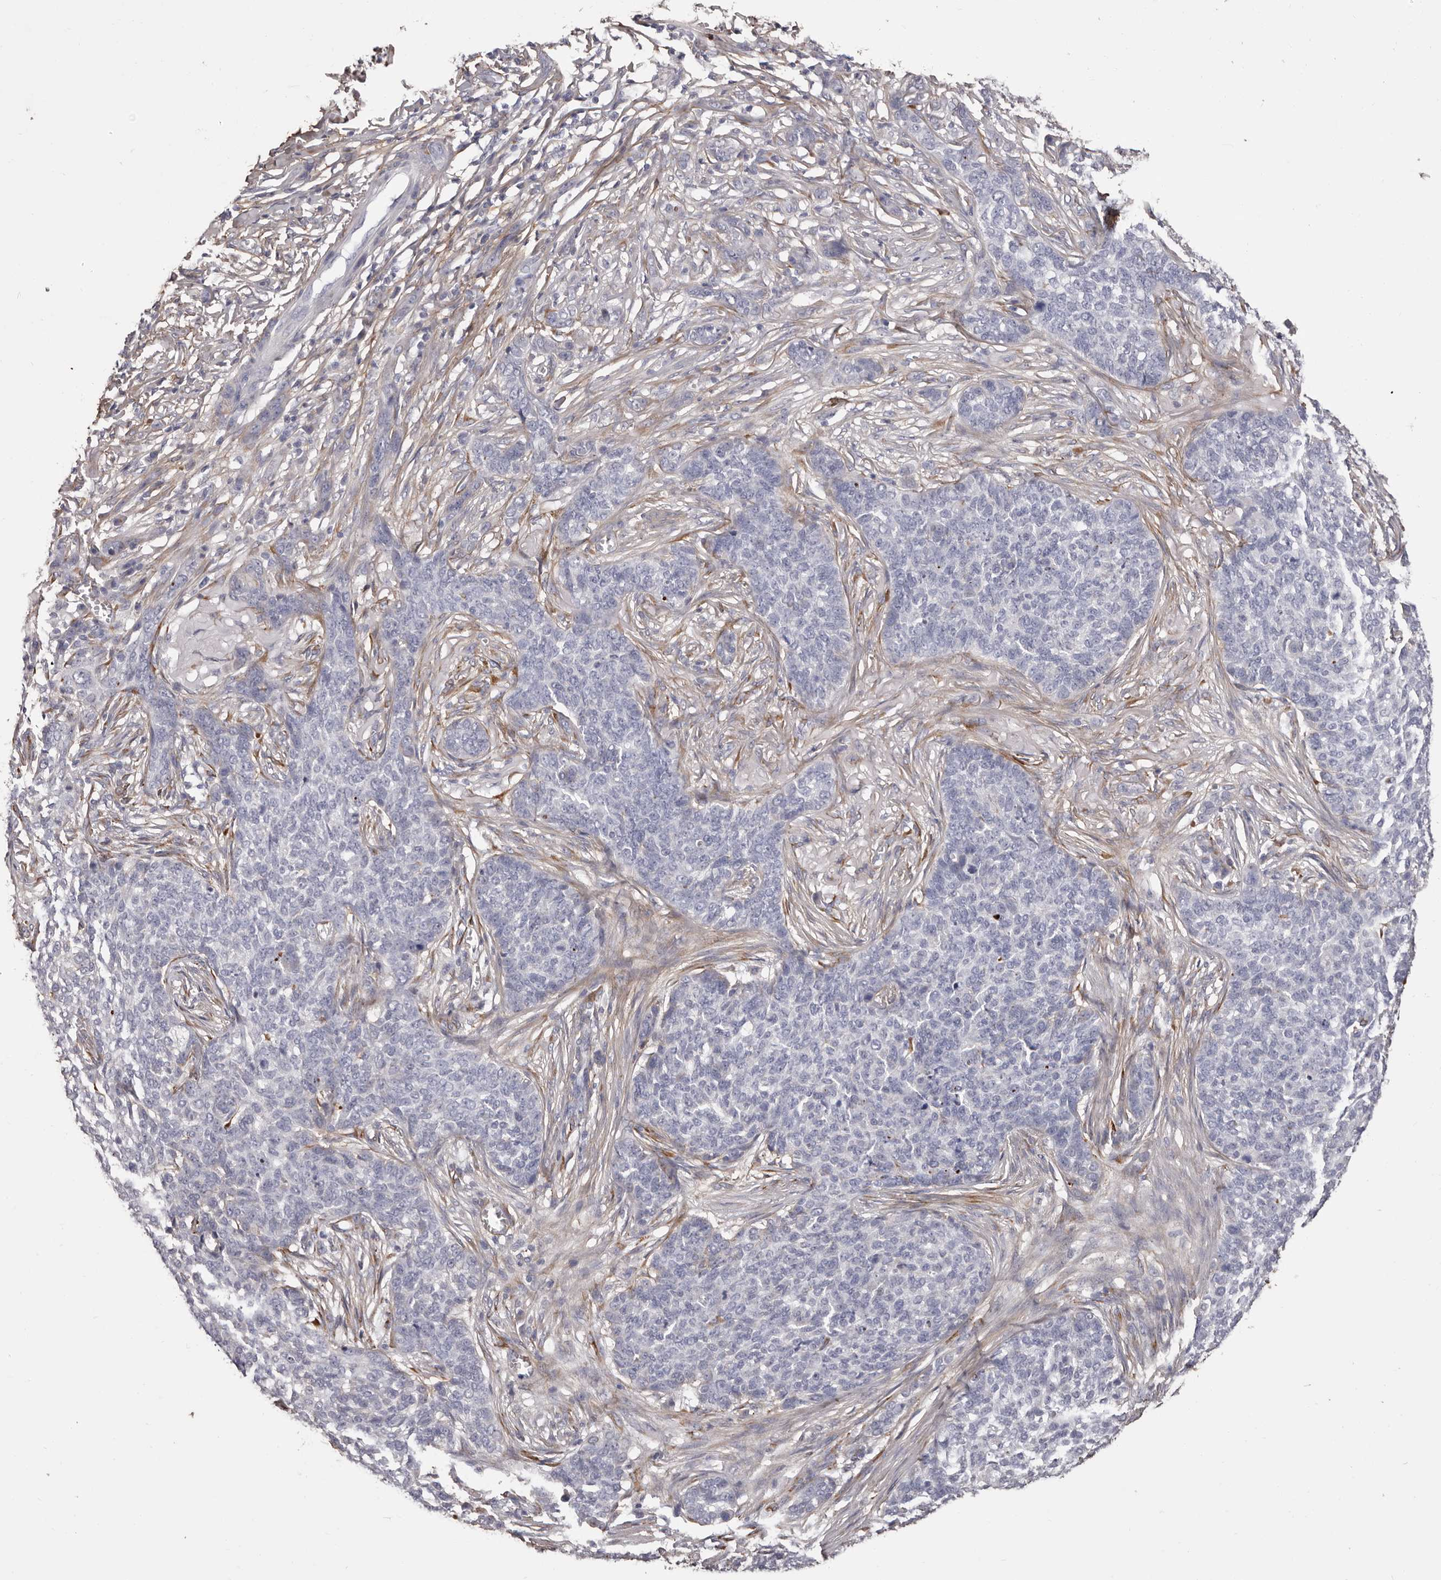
{"staining": {"intensity": "negative", "quantity": "none", "location": "none"}, "tissue": "skin cancer", "cell_type": "Tumor cells", "image_type": "cancer", "snomed": [{"axis": "morphology", "description": "Basal cell carcinoma"}, {"axis": "topography", "description": "Skin"}], "caption": "Tumor cells show no significant protein expression in skin cancer. The staining is performed using DAB (3,3'-diaminobenzidine) brown chromogen with nuclei counter-stained in using hematoxylin.", "gene": "COL6A1", "patient": {"sex": "male", "age": 85}}